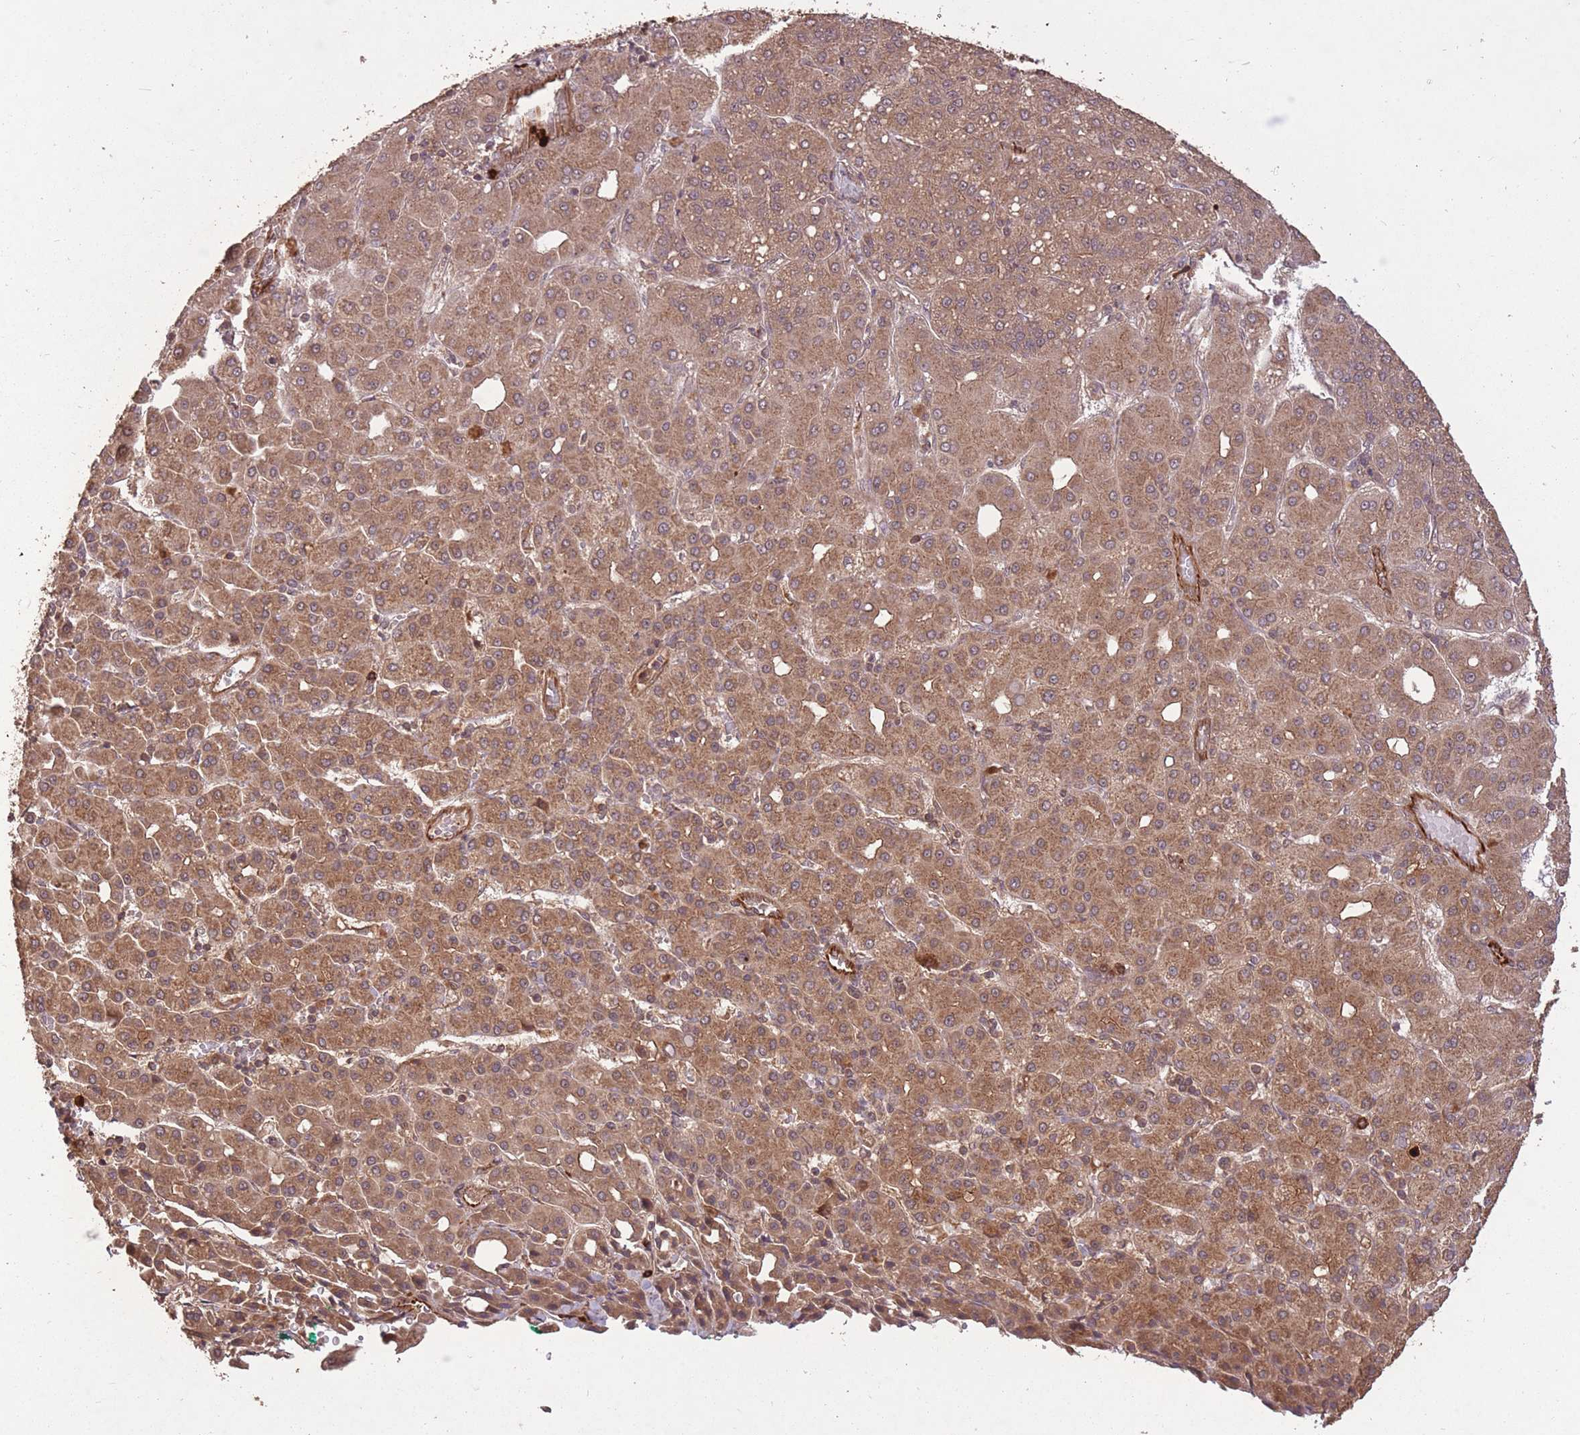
{"staining": {"intensity": "moderate", "quantity": ">75%", "location": "cytoplasmic/membranous"}, "tissue": "liver cancer", "cell_type": "Tumor cells", "image_type": "cancer", "snomed": [{"axis": "morphology", "description": "Carcinoma, Hepatocellular, NOS"}, {"axis": "topography", "description": "Liver"}], "caption": "Liver cancer stained for a protein (brown) displays moderate cytoplasmic/membranous positive positivity in approximately >75% of tumor cells.", "gene": "ERBB3", "patient": {"sex": "male", "age": 65}}